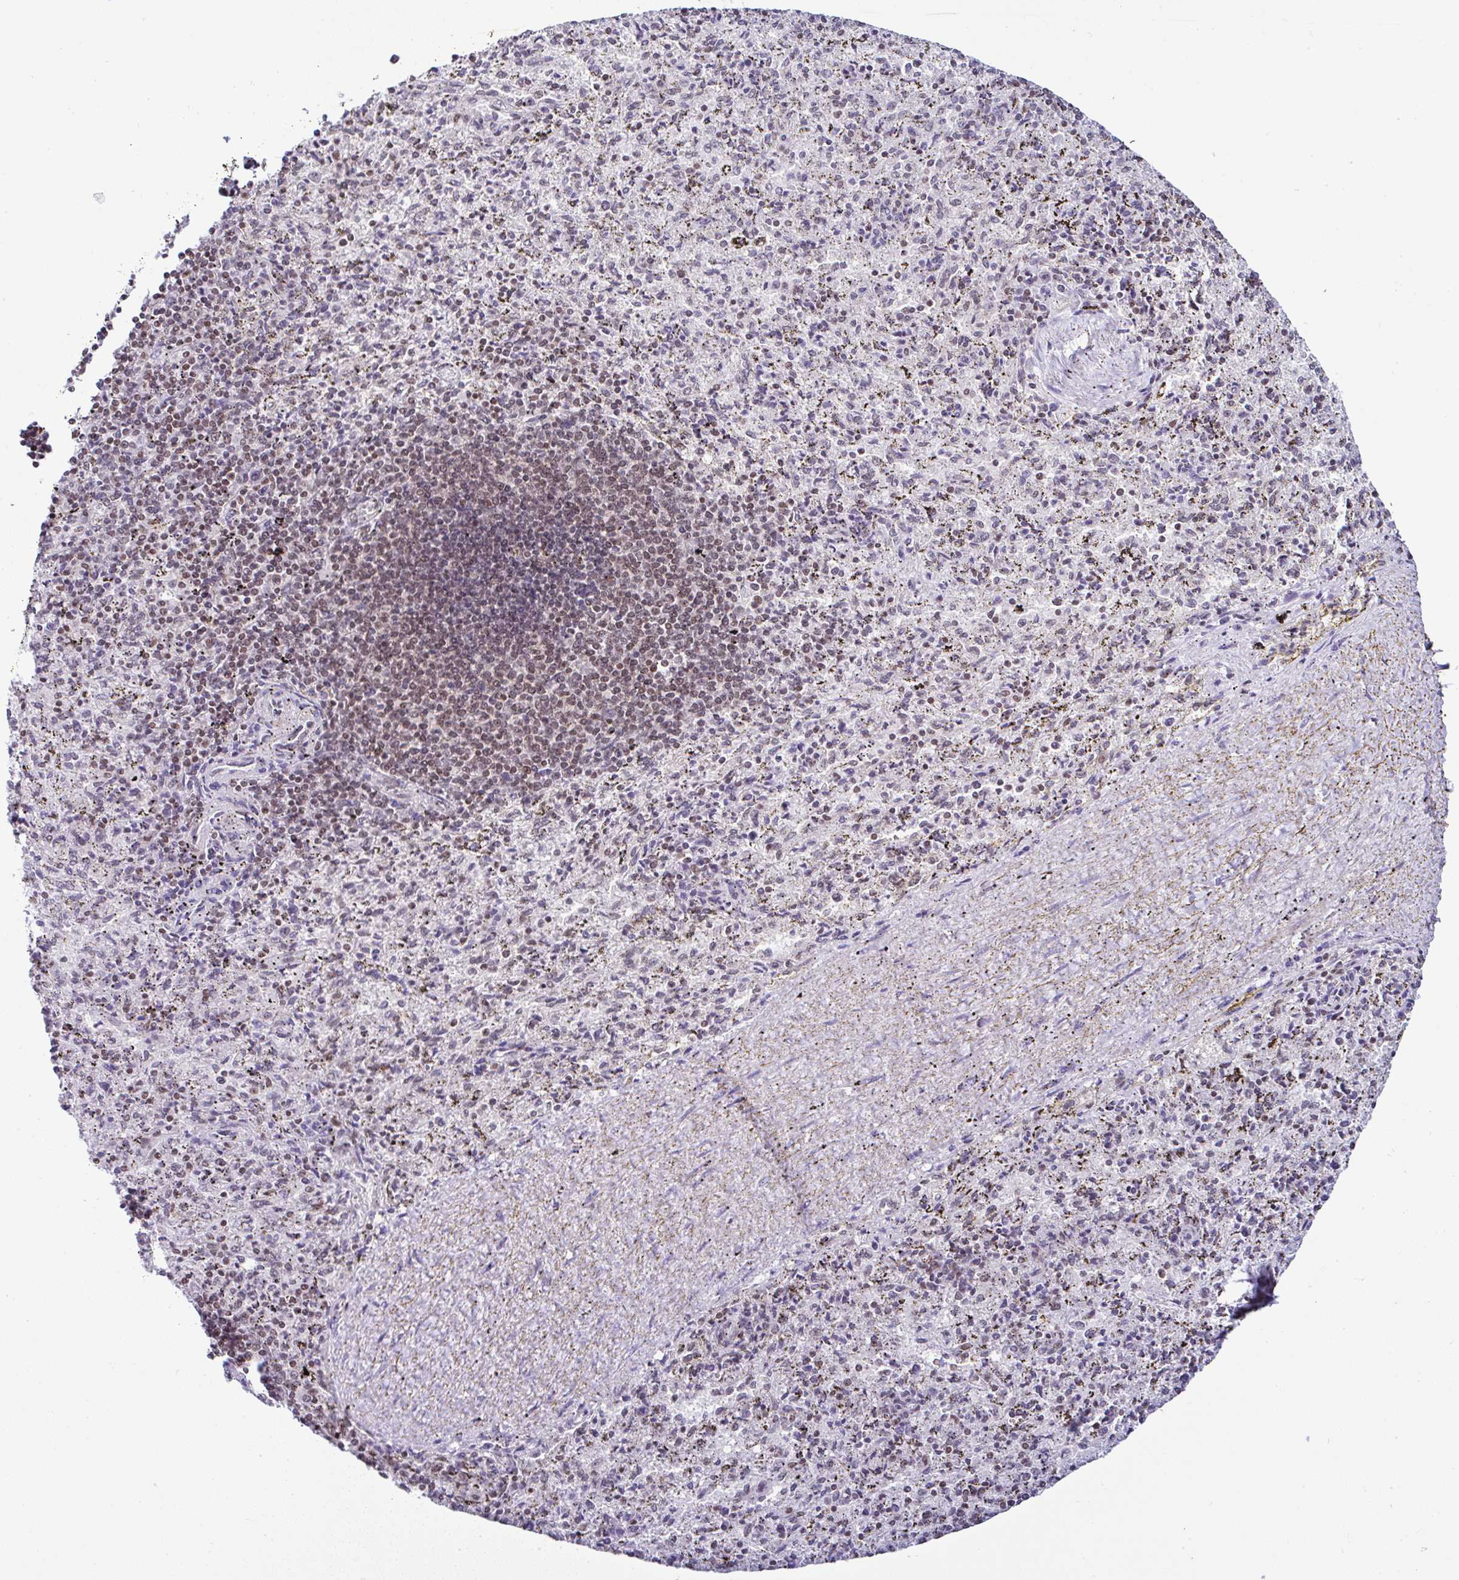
{"staining": {"intensity": "moderate", "quantity": "25%-75%", "location": "nuclear"}, "tissue": "spleen", "cell_type": "Cells in red pulp", "image_type": "normal", "snomed": [{"axis": "morphology", "description": "Normal tissue, NOS"}, {"axis": "topography", "description": "Spleen"}], "caption": "The immunohistochemical stain highlights moderate nuclear expression in cells in red pulp of benign spleen.", "gene": "DR1", "patient": {"sex": "male", "age": 57}}